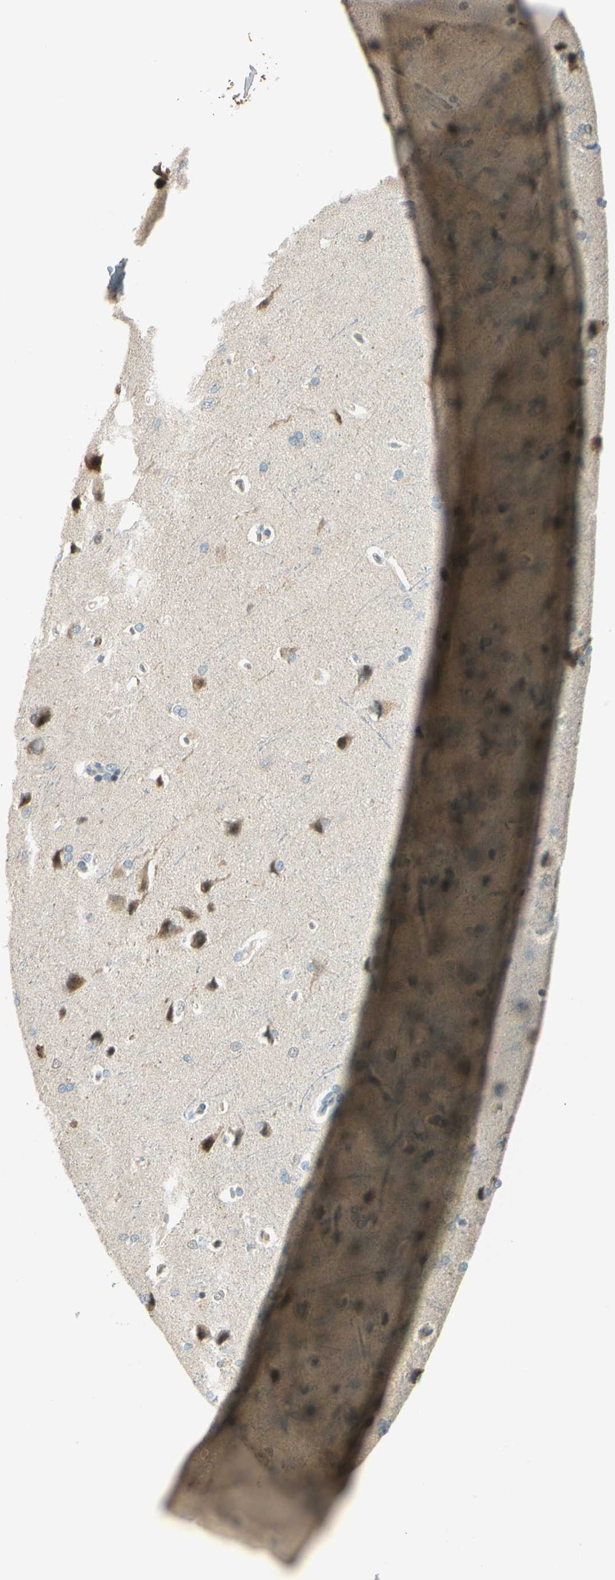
{"staining": {"intensity": "moderate", "quantity": ">75%", "location": "cytoplasmic/membranous"}, "tissue": "cerebral cortex", "cell_type": "Endothelial cells", "image_type": "normal", "snomed": [{"axis": "morphology", "description": "Normal tissue, NOS"}, {"axis": "topography", "description": "Cerebral cortex"}], "caption": "This photomicrograph shows benign cerebral cortex stained with IHC to label a protein in brown. The cytoplasmic/membranous of endothelial cells show moderate positivity for the protein. Nuclei are counter-stained blue.", "gene": "P4HA3", "patient": {"sex": "male", "age": 62}}